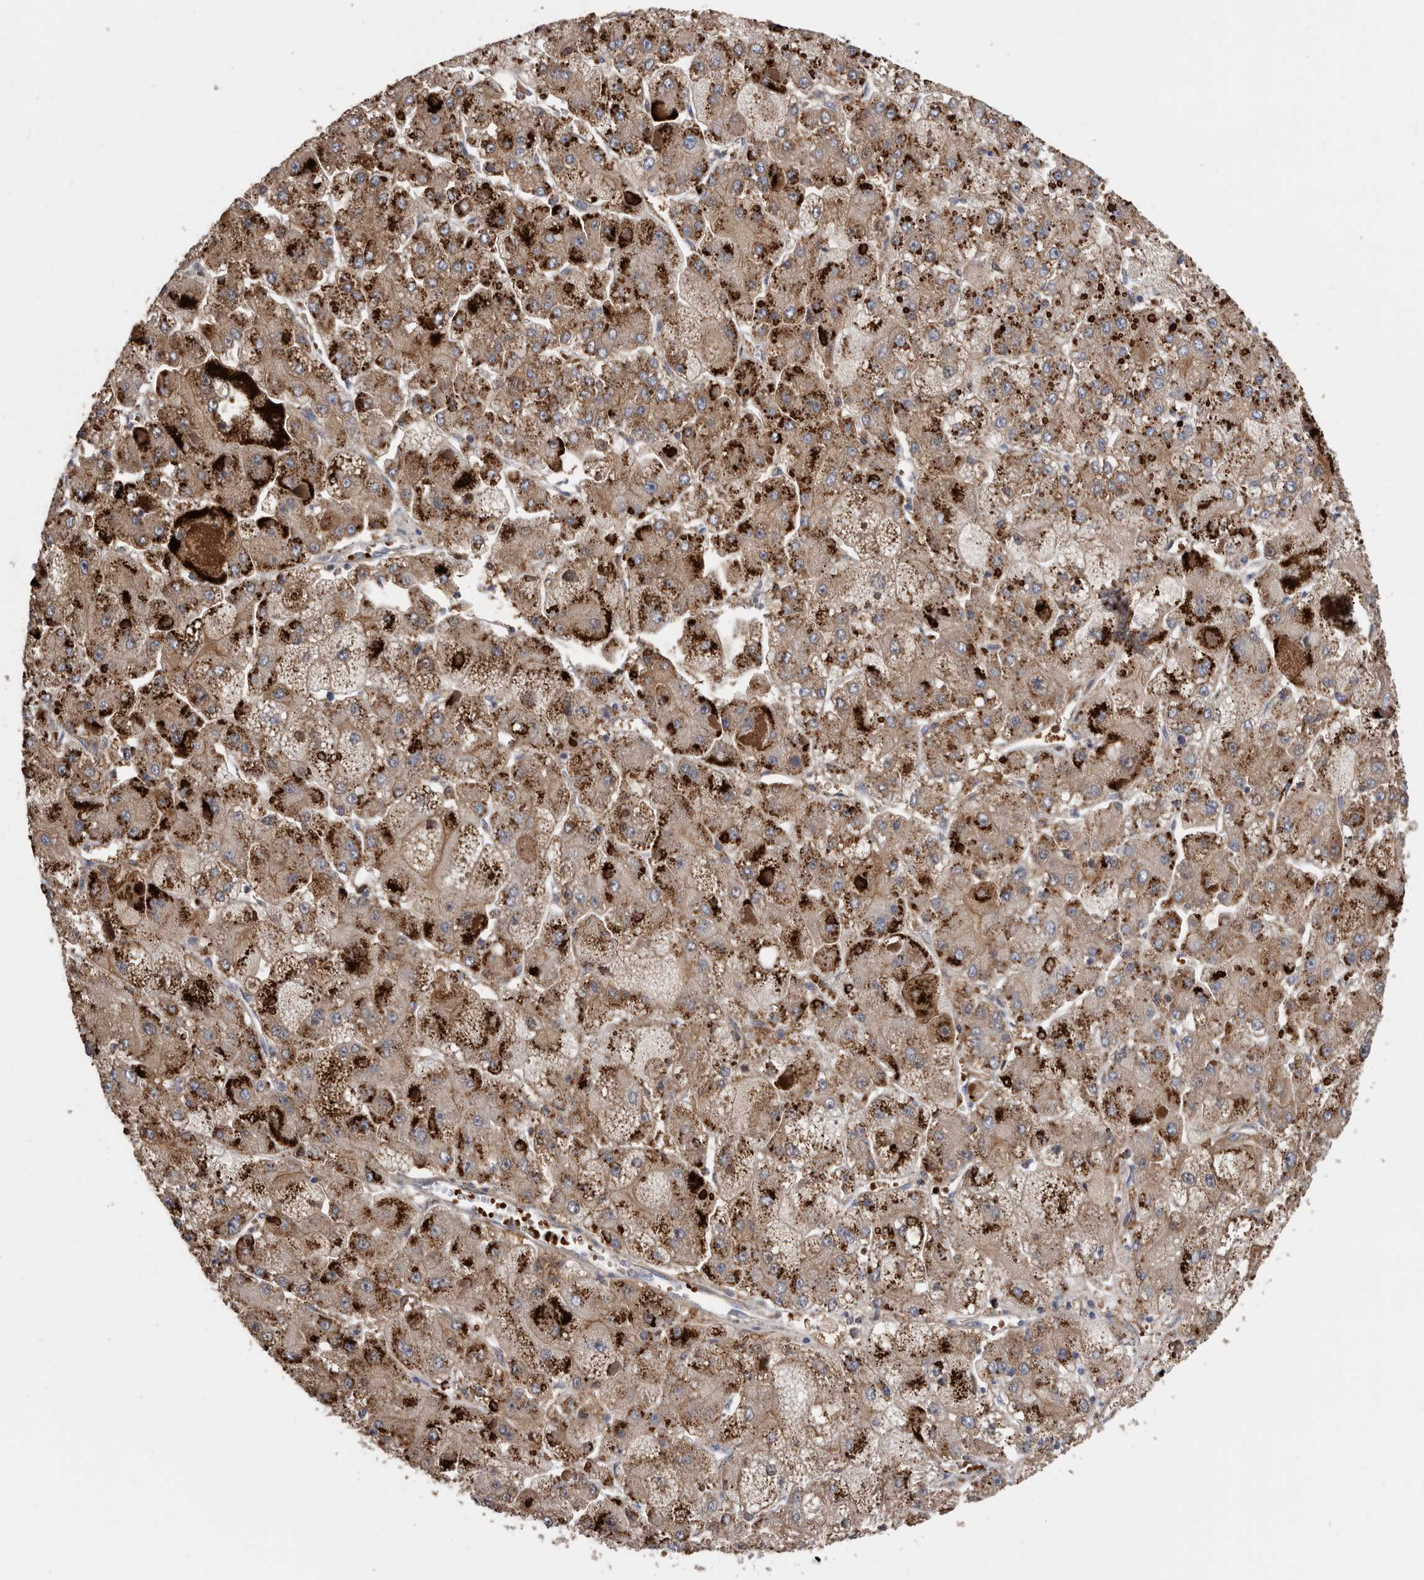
{"staining": {"intensity": "strong", "quantity": ">75%", "location": "cytoplasmic/membranous"}, "tissue": "liver cancer", "cell_type": "Tumor cells", "image_type": "cancer", "snomed": [{"axis": "morphology", "description": "Carcinoma, Hepatocellular, NOS"}, {"axis": "topography", "description": "Liver"}], "caption": "IHC image of liver cancer (hepatocellular carcinoma) stained for a protein (brown), which reveals high levels of strong cytoplasmic/membranous expression in approximately >75% of tumor cells.", "gene": "CRISPLD2", "patient": {"sex": "female", "age": 73}}